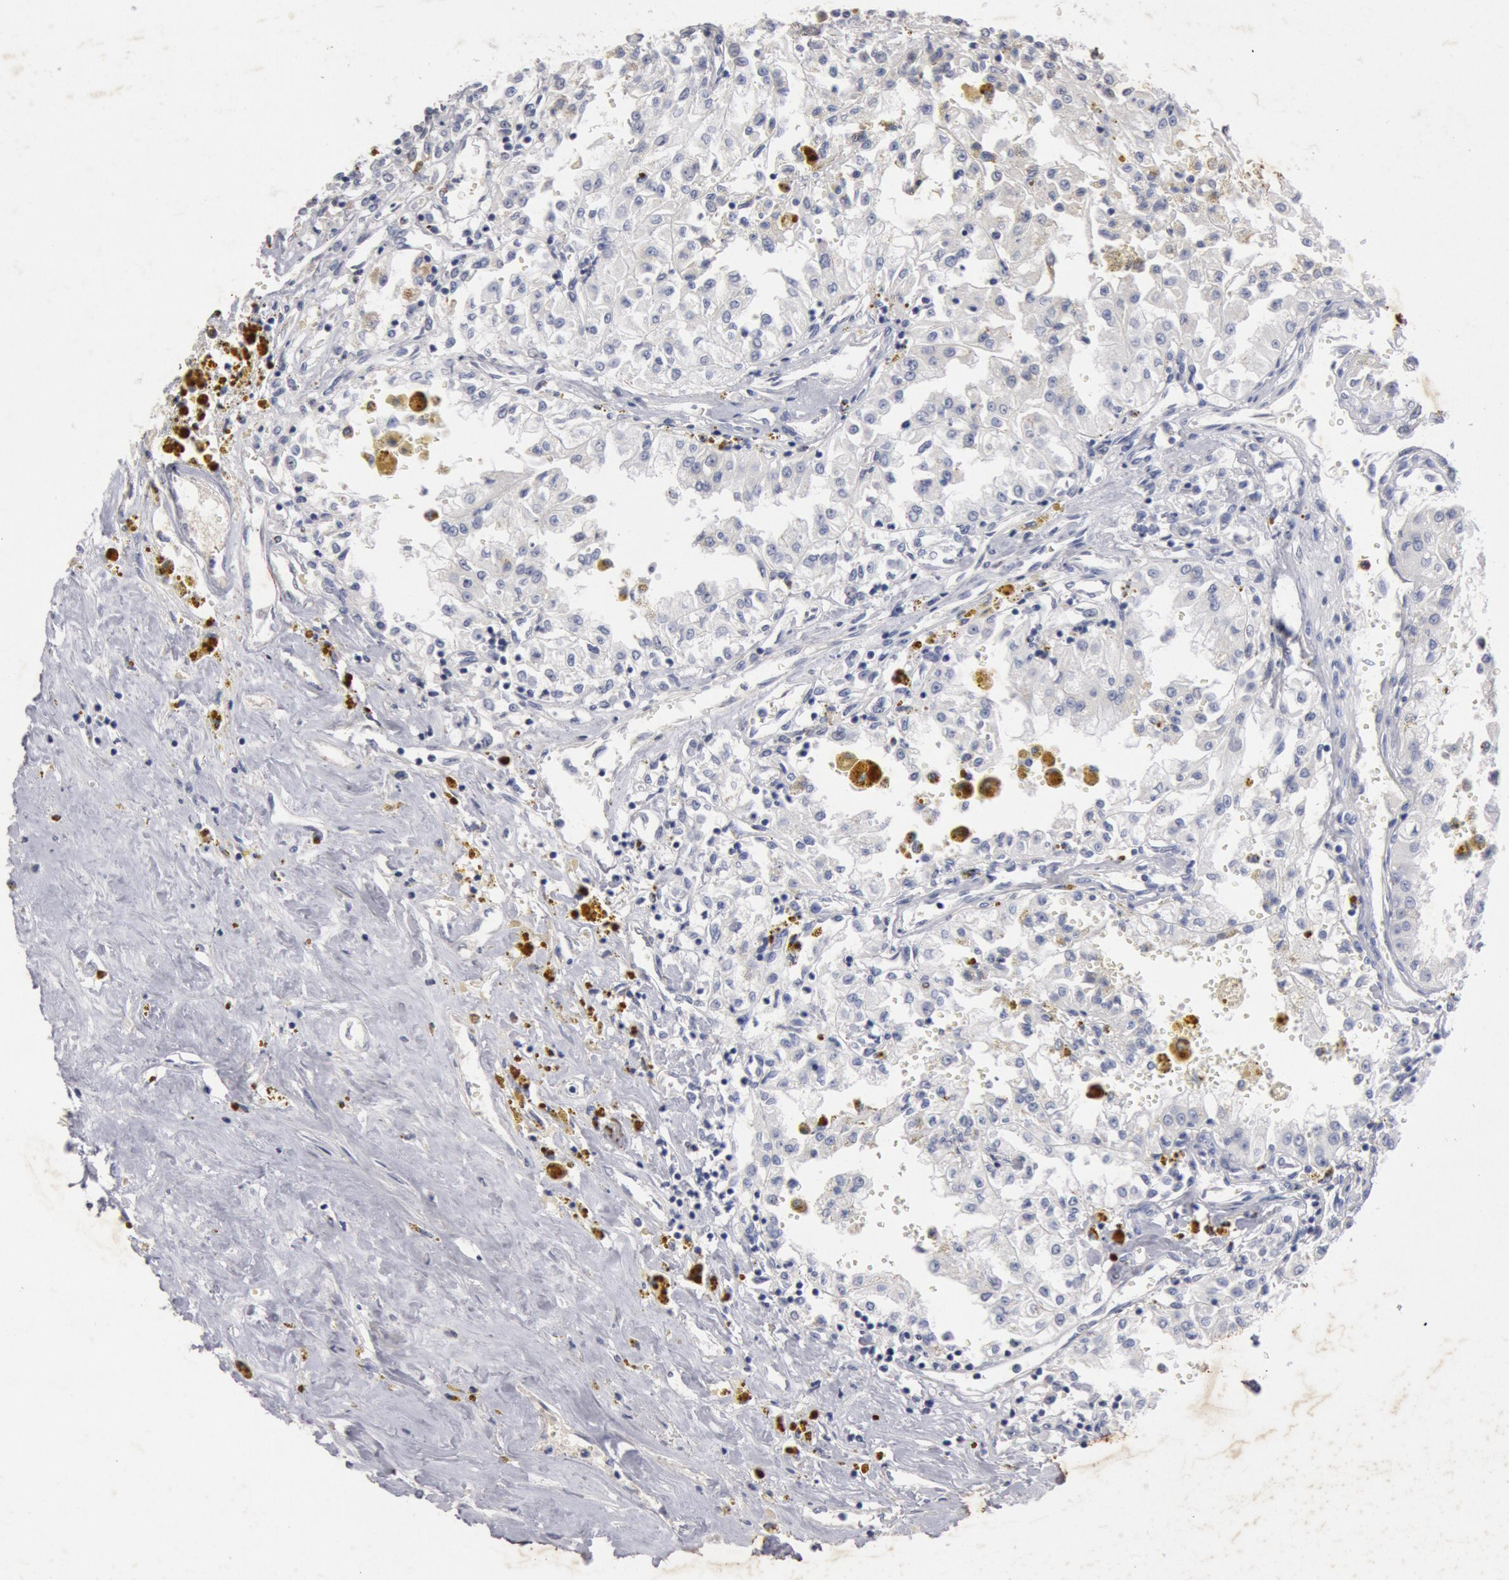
{"staining": {"intensity": "negative", "quantity": "none", "location": "none"}, "tissue": "renal cancer", "cell_type": "Tumor cells", "image_type": "cancer", "snomed": [{"axis": "morphology", "description": "Adenocarcinoma, NOS"}, {"axis": "topography", "description": "Kidney"}], "caption": "Immunohistochemical staining of human renal cancer (adenocarcinoma) demonstrates no significant positivity in tumor cells. Nuclei are stained in blue.", "gene": "FOXA2", "patient": {"sex": "male", "age": 78}}